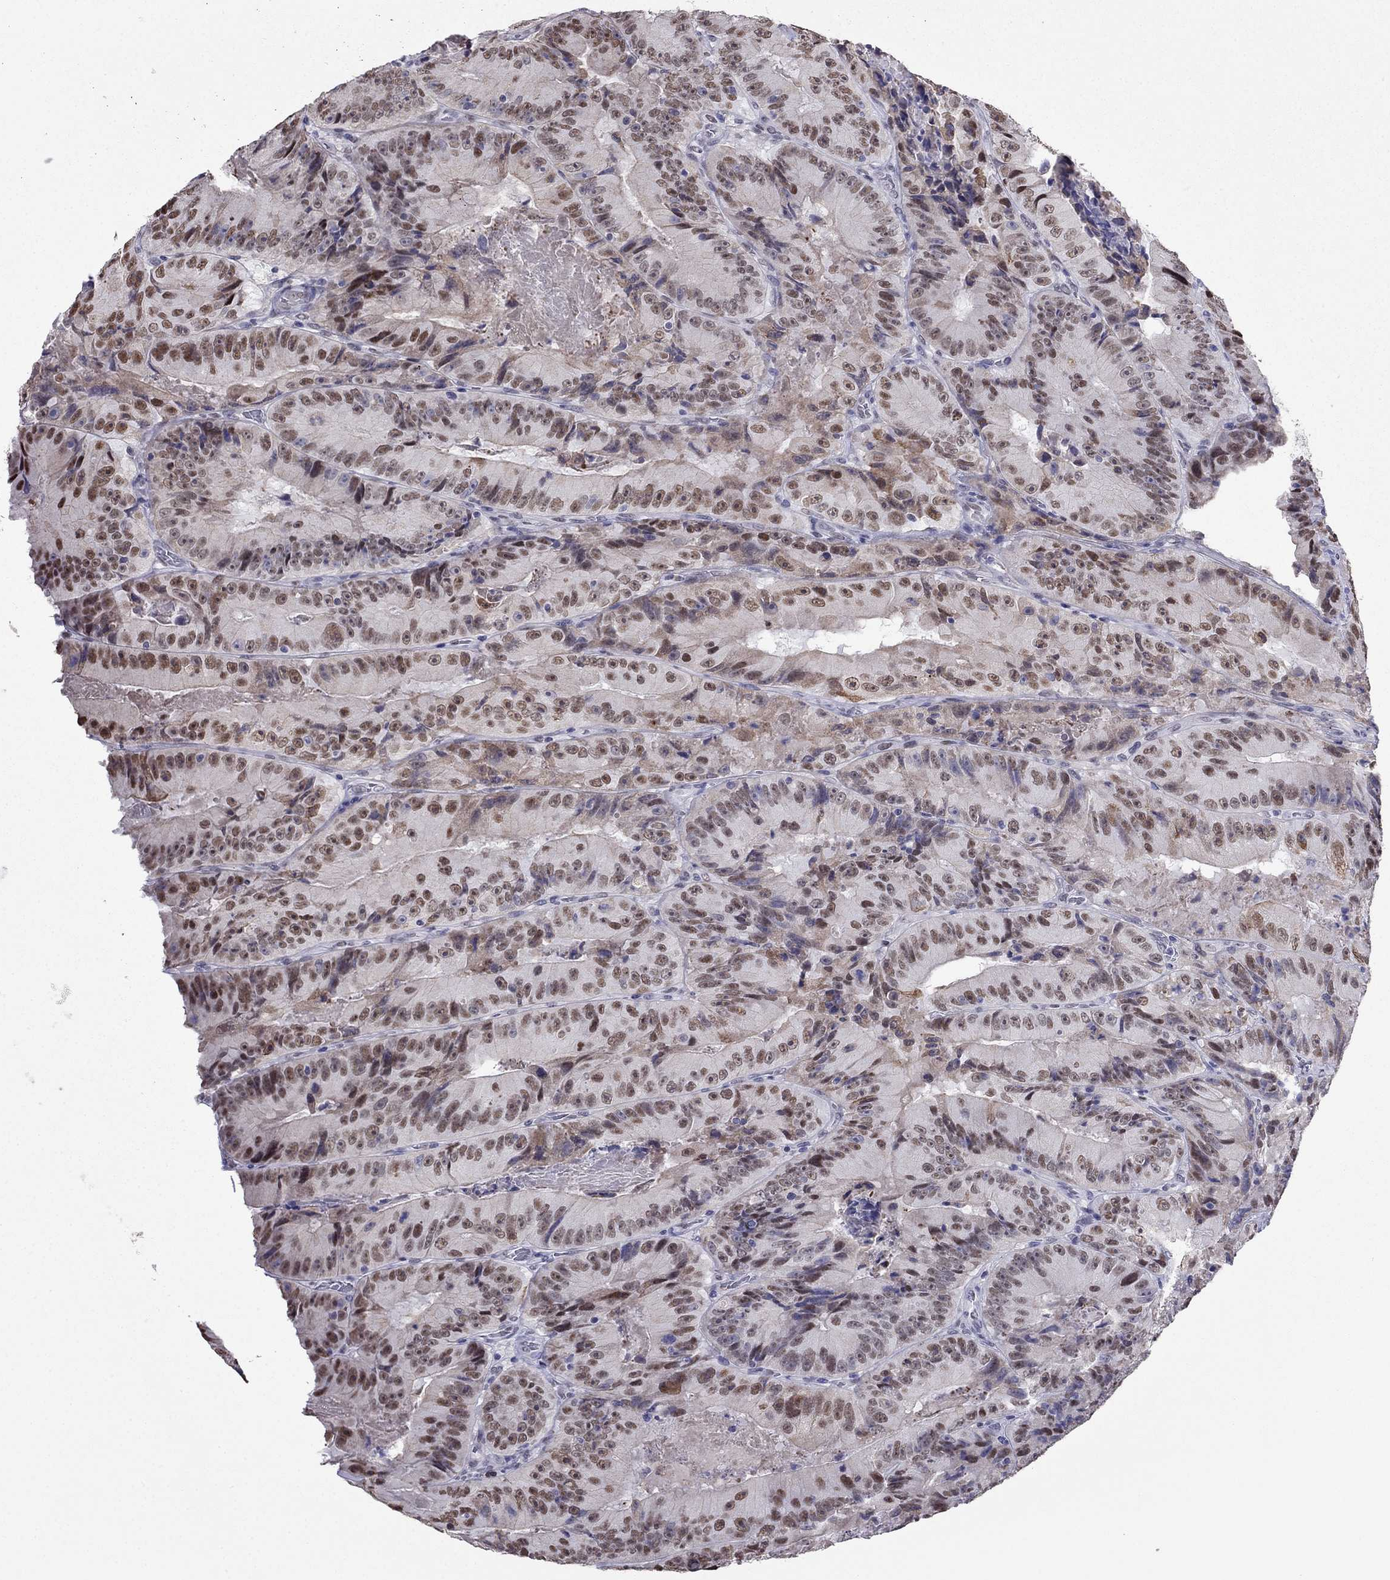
{"staining": {"intensity": "moderate", "quantity": "25%-75%", "location": "nuclear"}, "tissue": "colorectal cancer", "cell_type": "Tumor cells", "image_type": "cancer", "snomed": [{"axis": "morphology", "description": "Adenocarcinoma, NOS"}, {"axis": "topography", "description": "Colon"}], "caption": "Immunohistochemical staining of human colorectal cancer demonstrates medium levels of moderate nuclear protein positivity in approximately 25%-75% of tumor cells. Ihc stains the protein in brown and the nuclei are stained blue.", "gene": "PPM1G", "patient": {"sex": "female", "age": 86}}